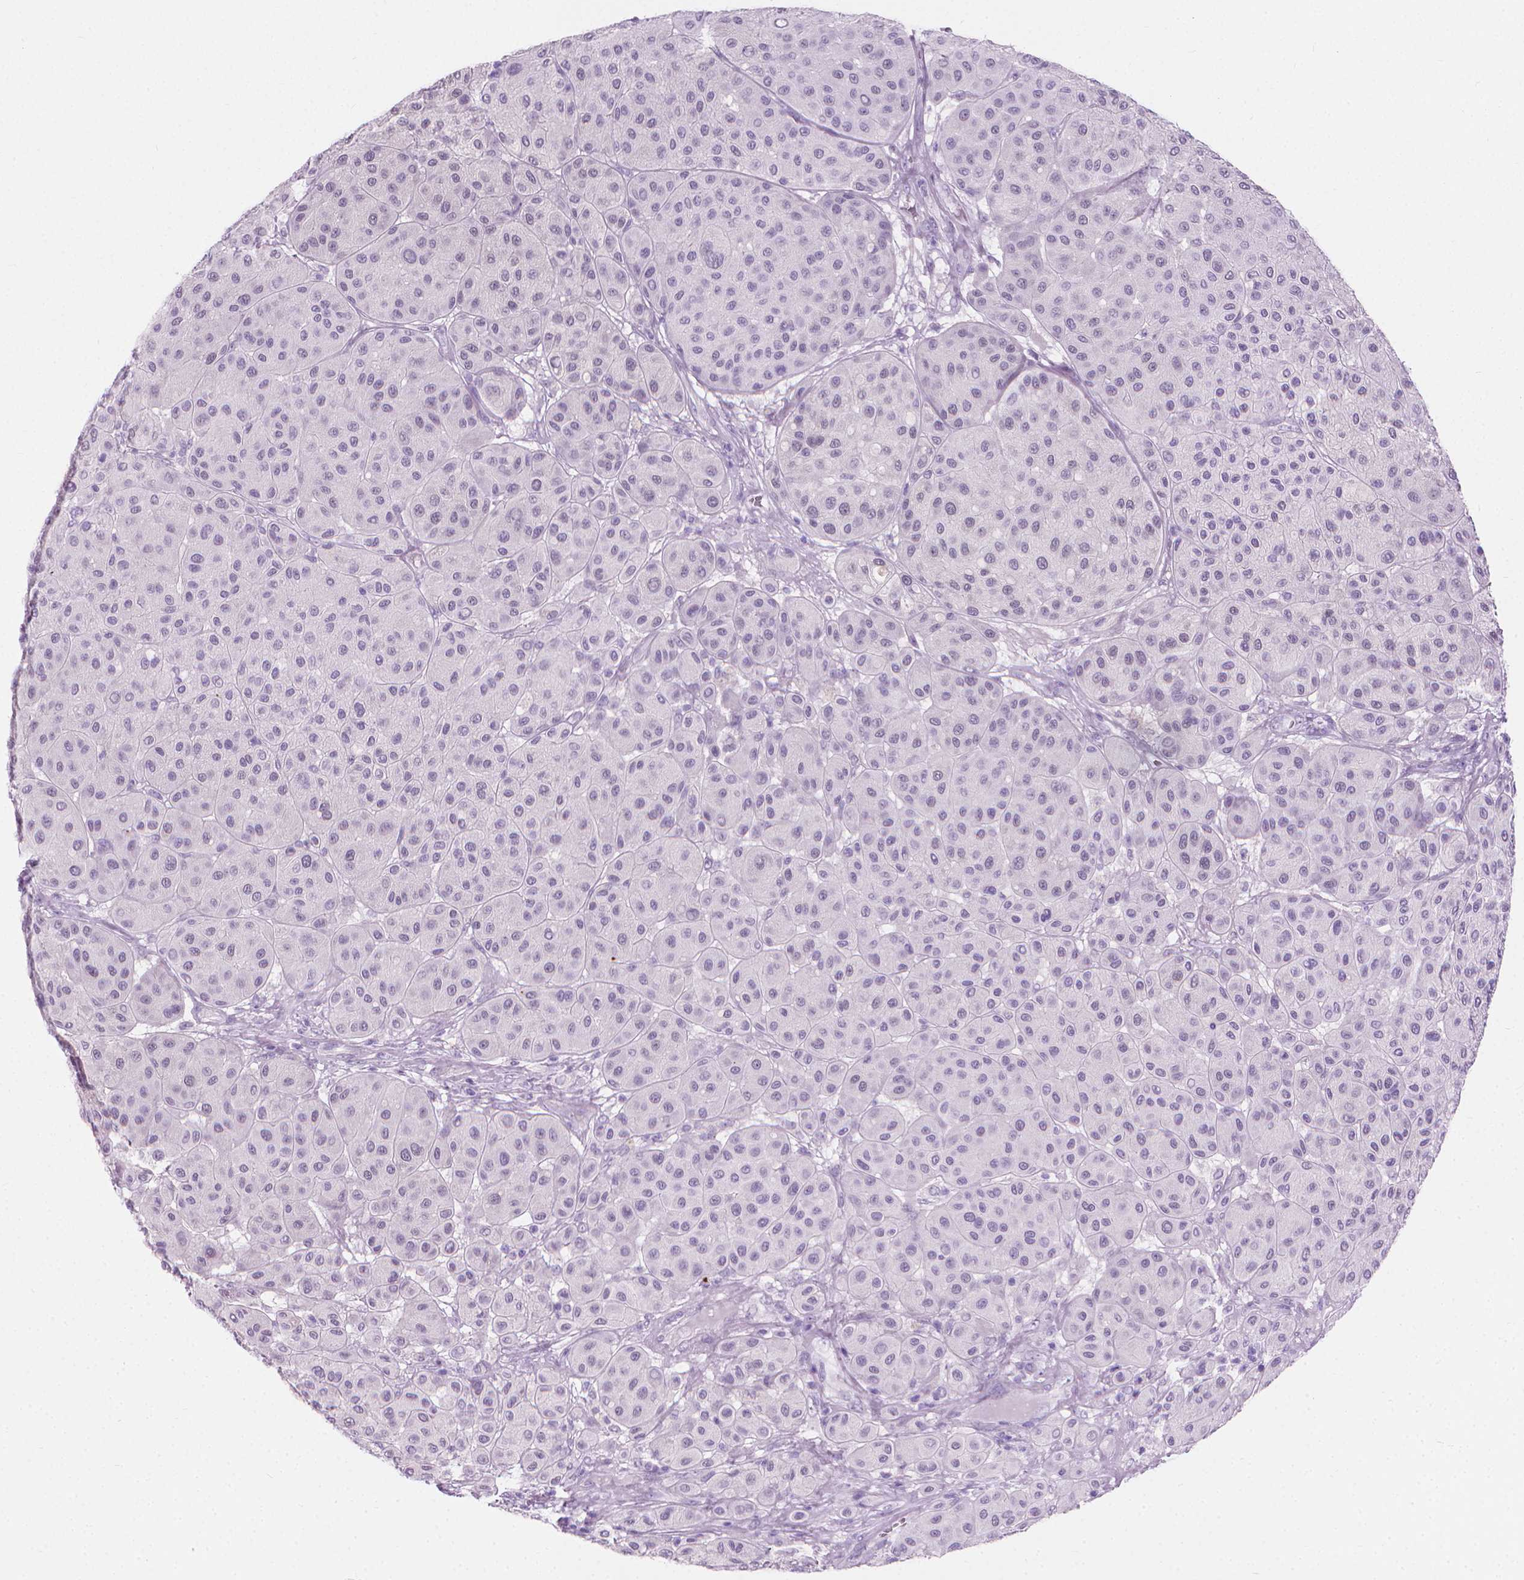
{"staining": {"intensity": "negative", "quantity": "none", "location": "none"}, "tissue": "melanoma", "cell_type": "Tumor cells", "image_type": "cancer", "snomed": [{"axis": "morphology", "description": "Malignant melanoma, Metastatic site"}, {"axis": "topography", "description": "Smooth muscle"}], "caption": "Immunohistochemistry histopathology image of malignant melanoma (metastatic site) stained for a protein (brown), which demonstrates no positivity in tumor cells.", "gene": "CFAP52", "patient": {"sex": "male", "age": 41}}